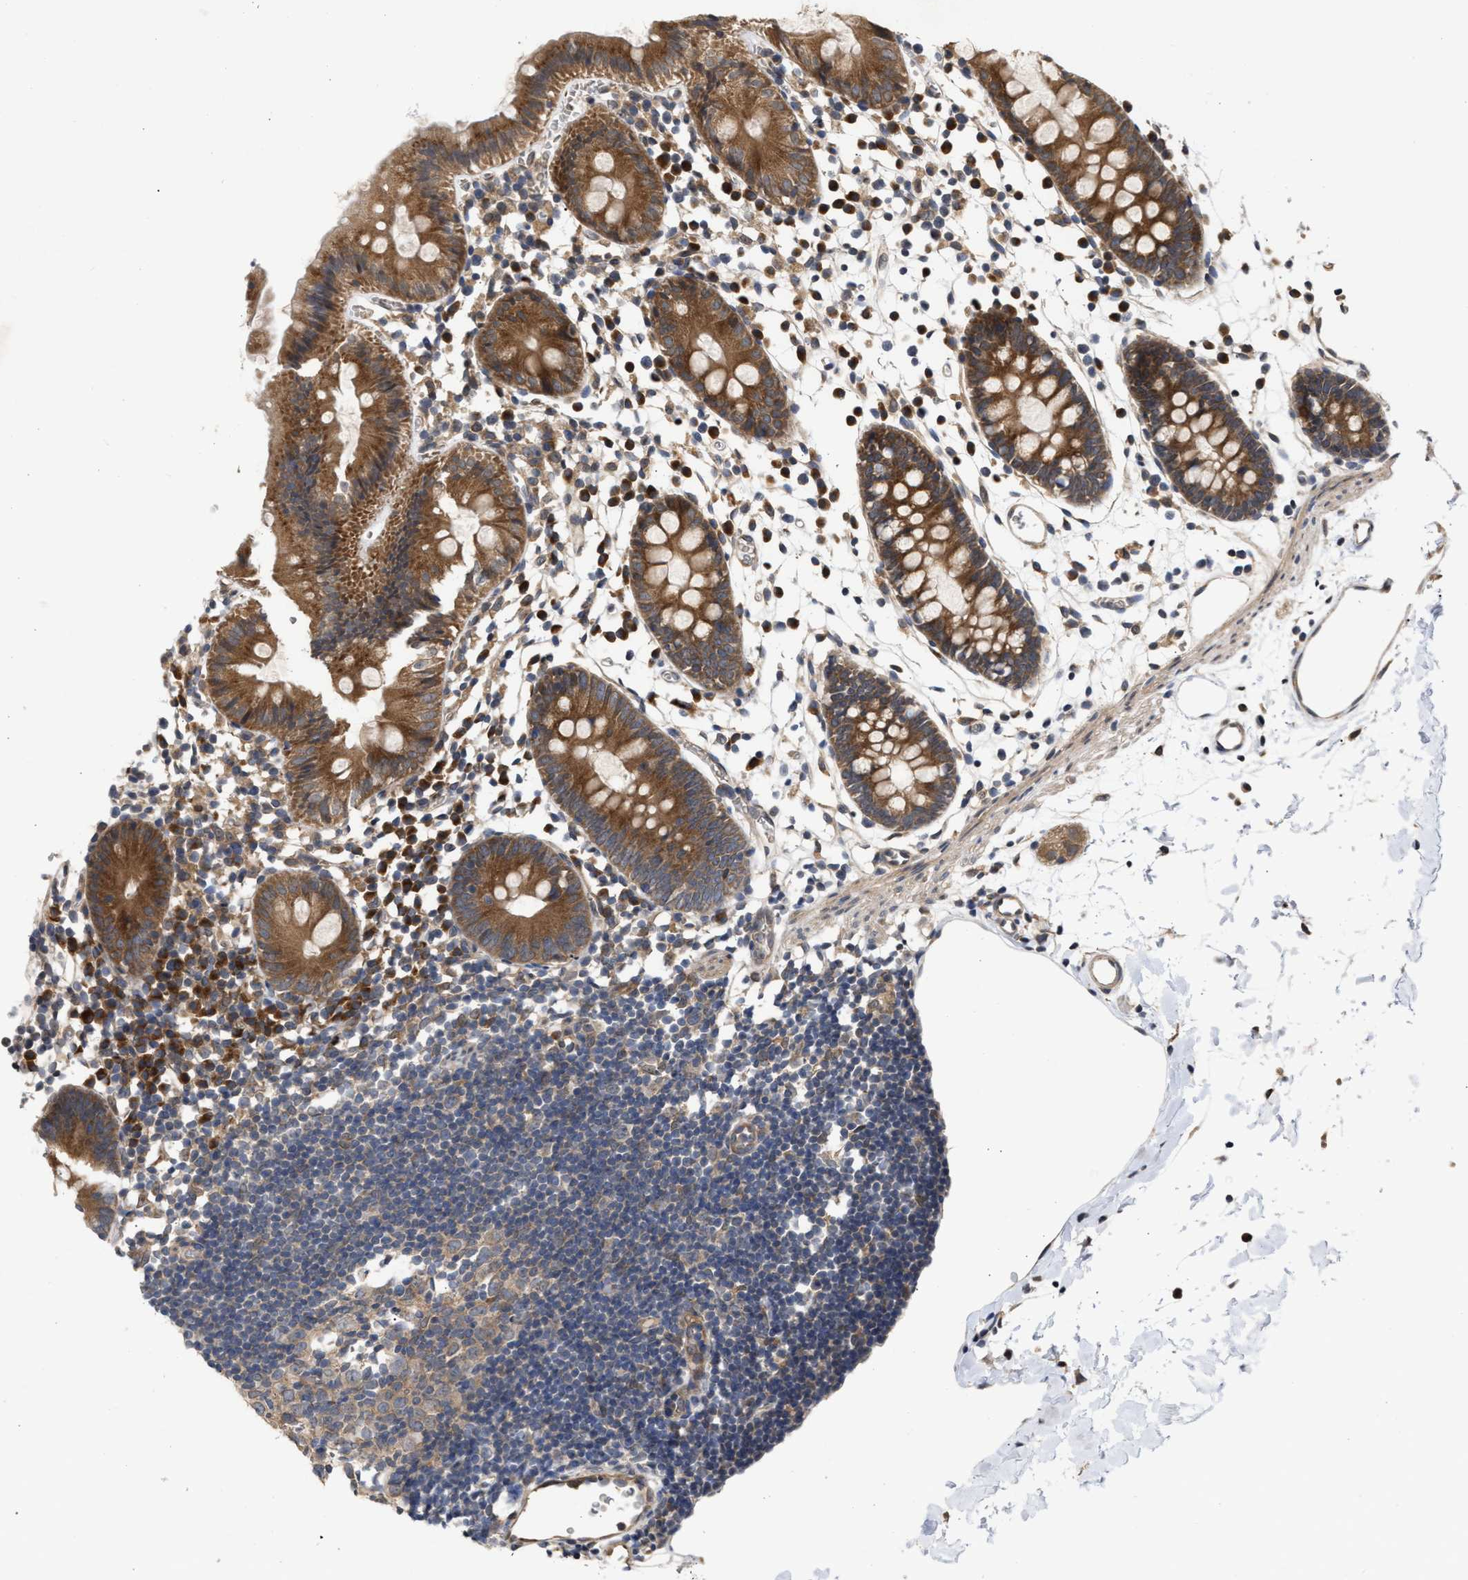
{"staining": {"intensity": "moderate", "quantity": ">75%", "location": "cytoplasmic/membranous"}, "tissue": "colon", "cell_type": "Endothelial cells", "image_type": "normal", "snomed": [{"axis": "morphology", "description": "Normal tissue, NOS"}, {"axis": "topography", "description": "Colon"}], "caption": "Immunohistochemistry of unremarkable colon demonstrates medium levels of moderate cytoplasmic/membranous positivity in about >75% of endothelial cells.", "gene": "SAR1A", "patient": {"sex": "male", "age": 14}}